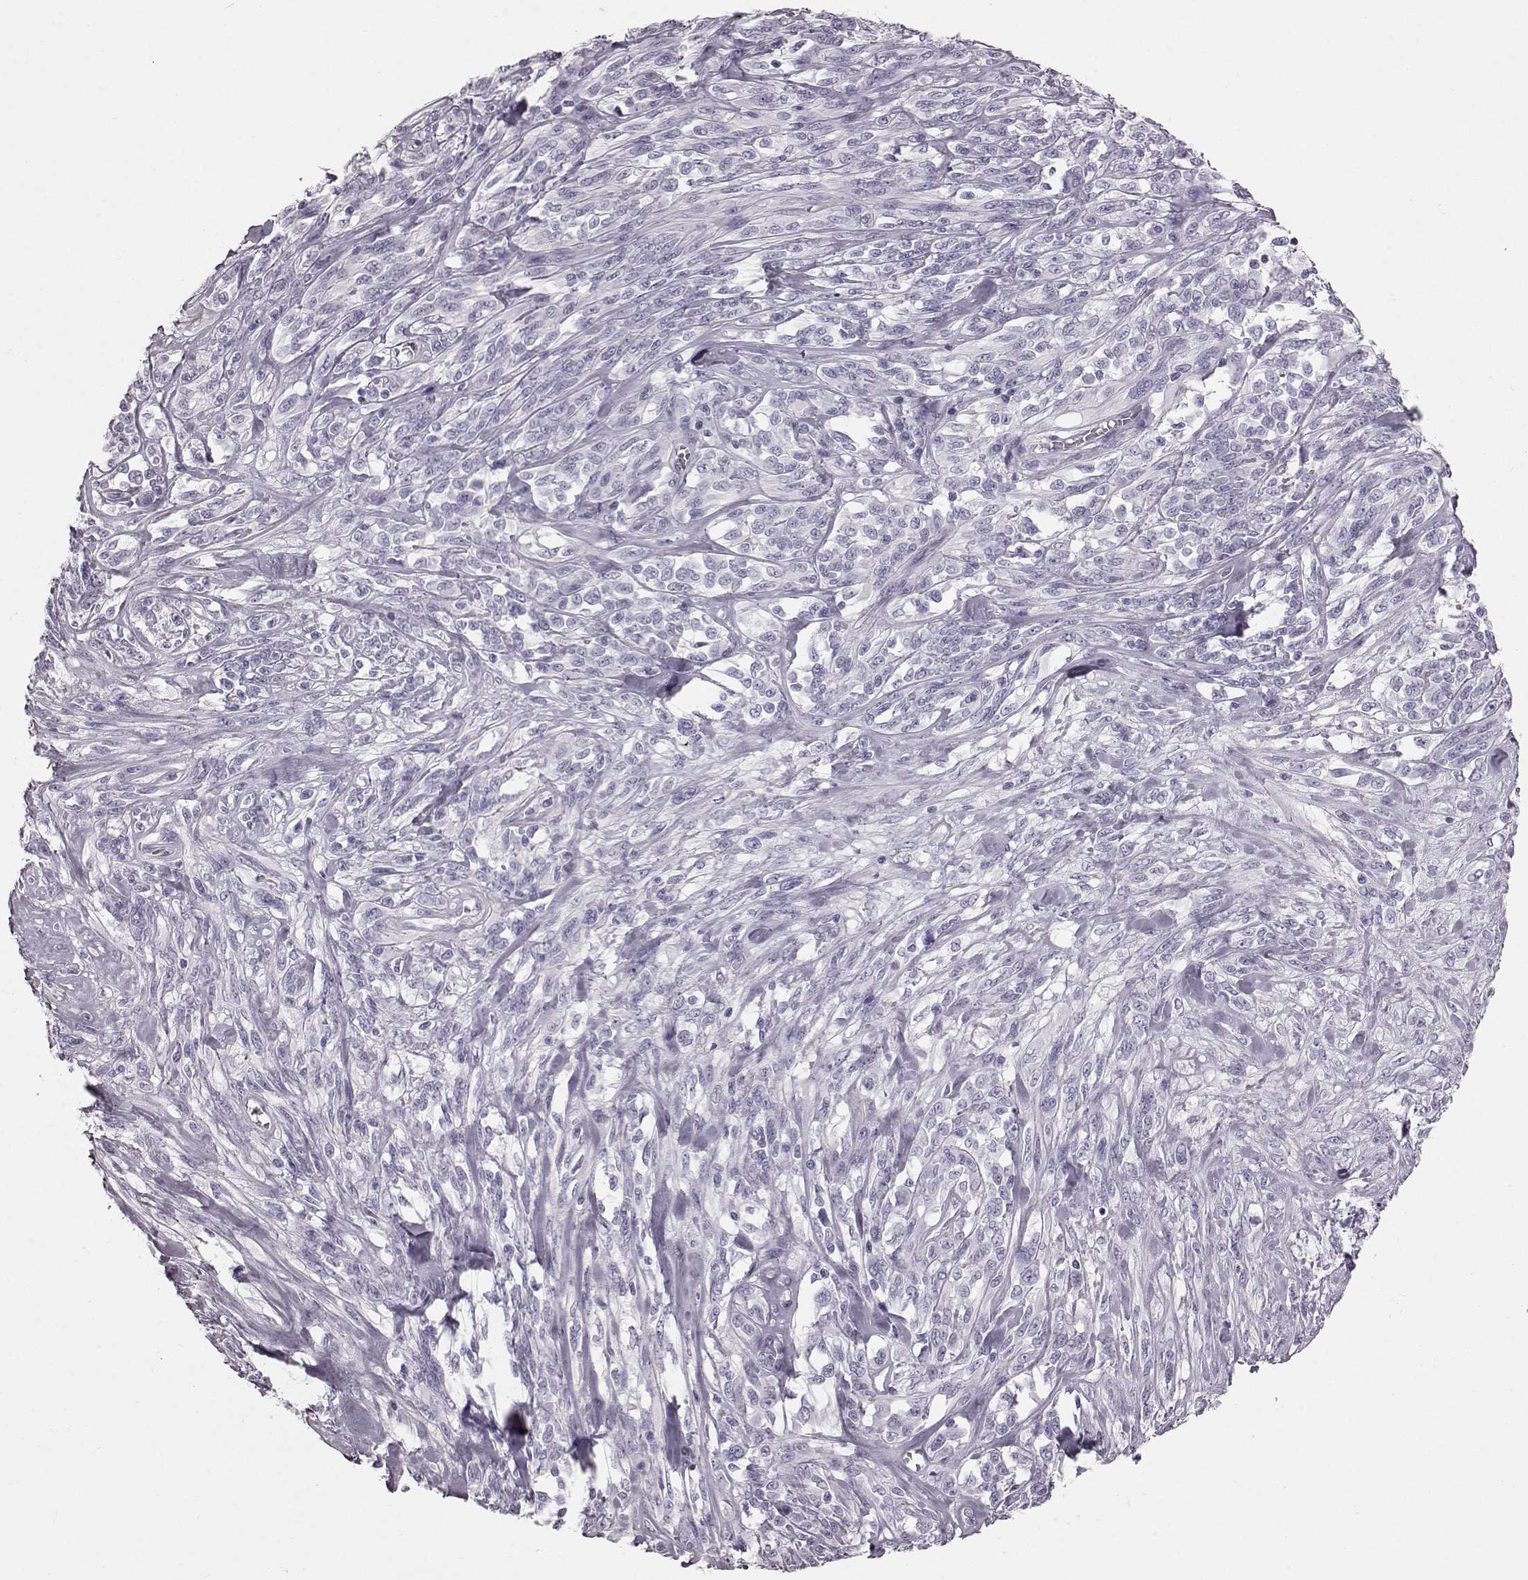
{"staining": {"intensity": "negative", "quantity": "none", "location": "none"}, "tissue": "melanoma", "cell_type": "Tumor cells", "image_type": "cancer", "snomed": [{"axis": "morphology", "description": "Malignant melanoma, NOS"}, {"axis": "topography", "description": "Skin"}], "caption": "Immunohistochemistry image of neoplastic tissue: malignant melanoma stained with DAB shows no significant protein positivity in tumor cells.", "gene": "TCHHL1", "patient": {"sex": "female", "age": 91}}